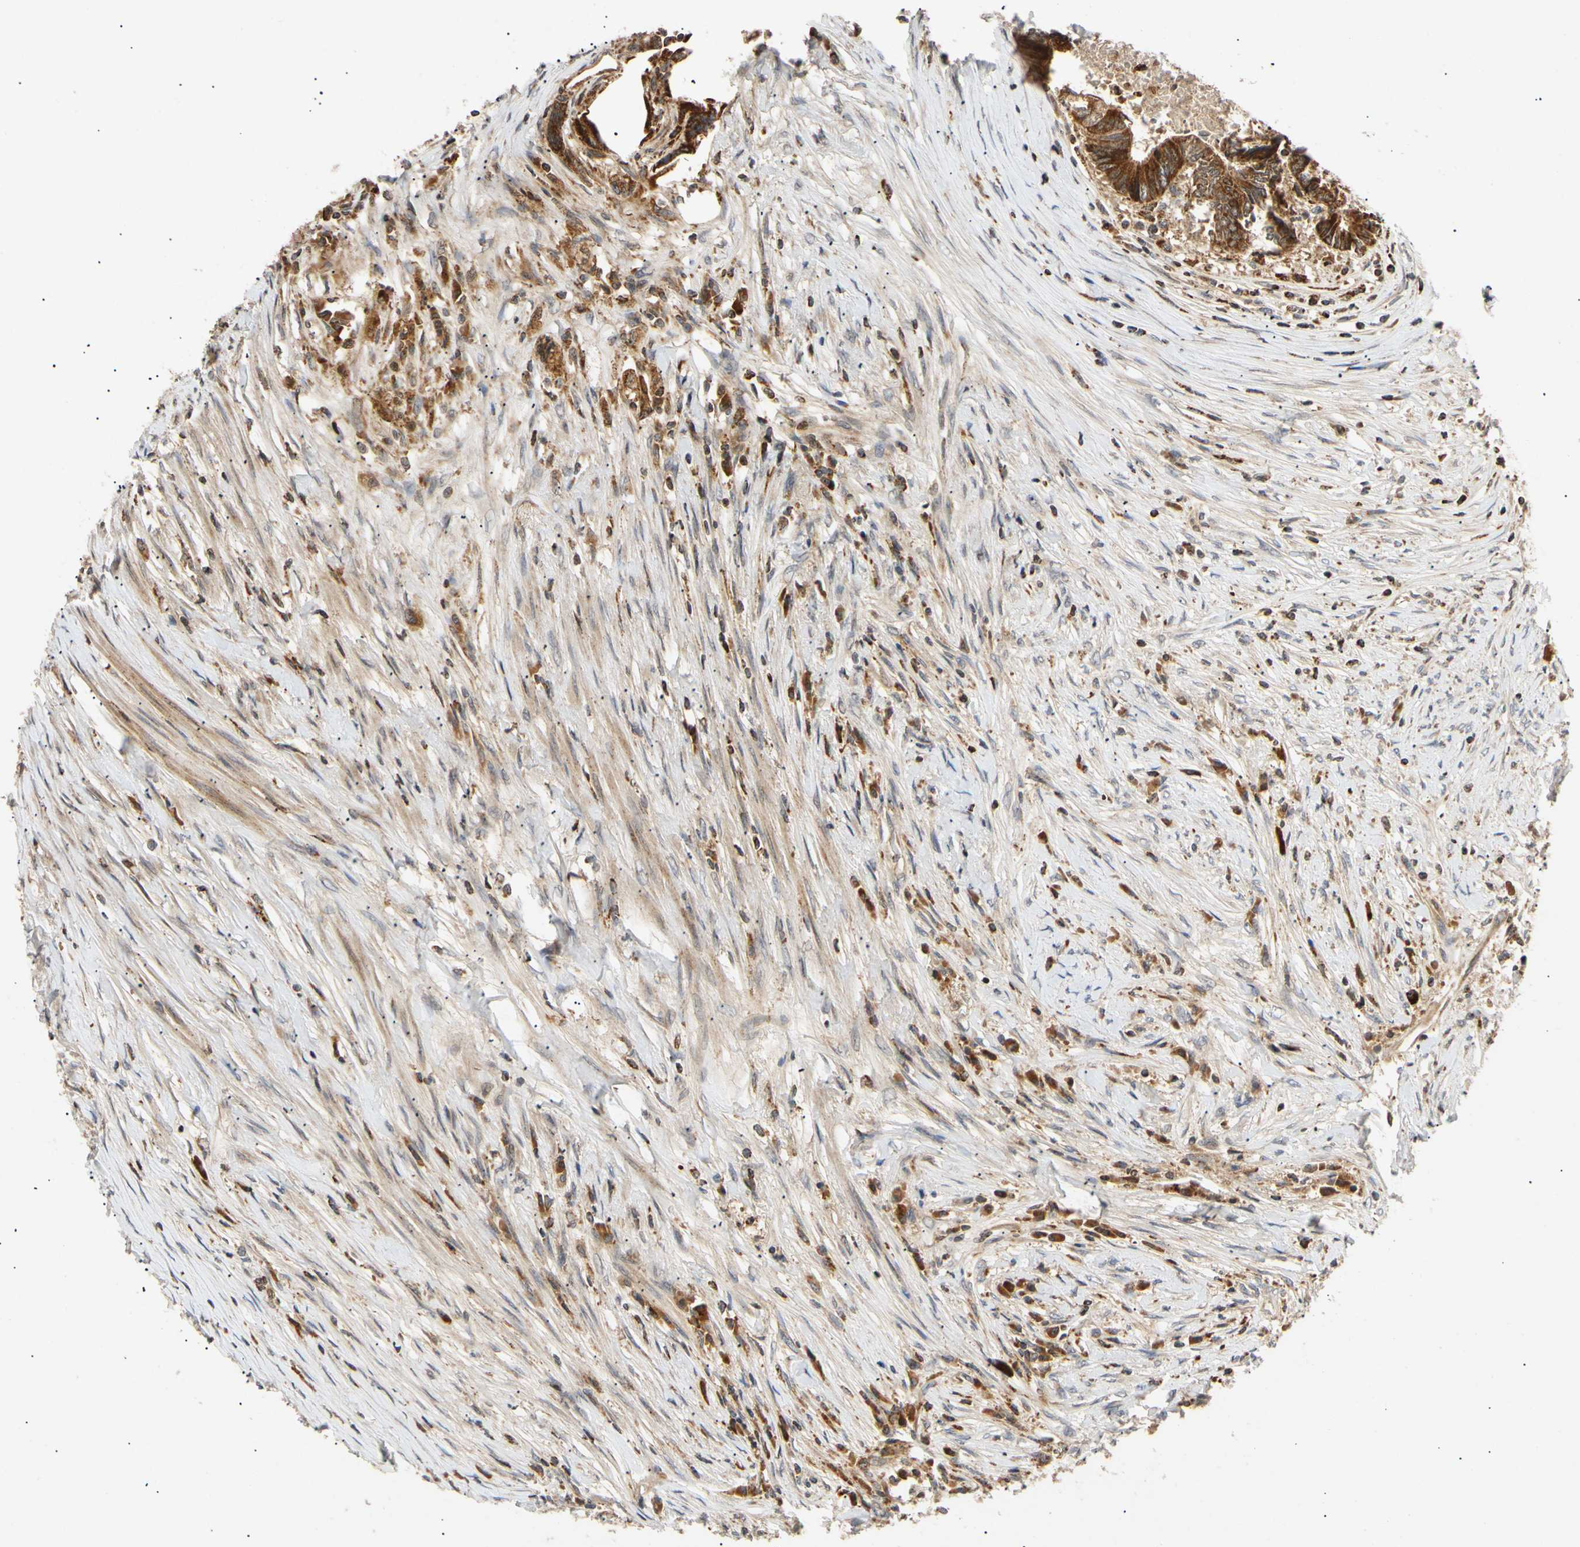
{"staining": {"intensity": "strong", "quantity": ">75%", "location": "cytoplasmic/membranous"}, "tissue": "colorectal cancer", "cell_type": "Tumor cells", "image_type": "cancer", "snomed": [{"axis": "morphology", "description": "Adenocarcinoma, NOS"}, {"axis": "topography", "description": "Rectum"}], "caption": "Protein positivity by immunohistochemistry demonstrates strong cytoplasmic/membranous staining in approximately >75% of tumor cells in colorectal cancer (adenocarcinoma).", "gene": "MRPS22", "patient": {"sex": "male", "age": 63}}